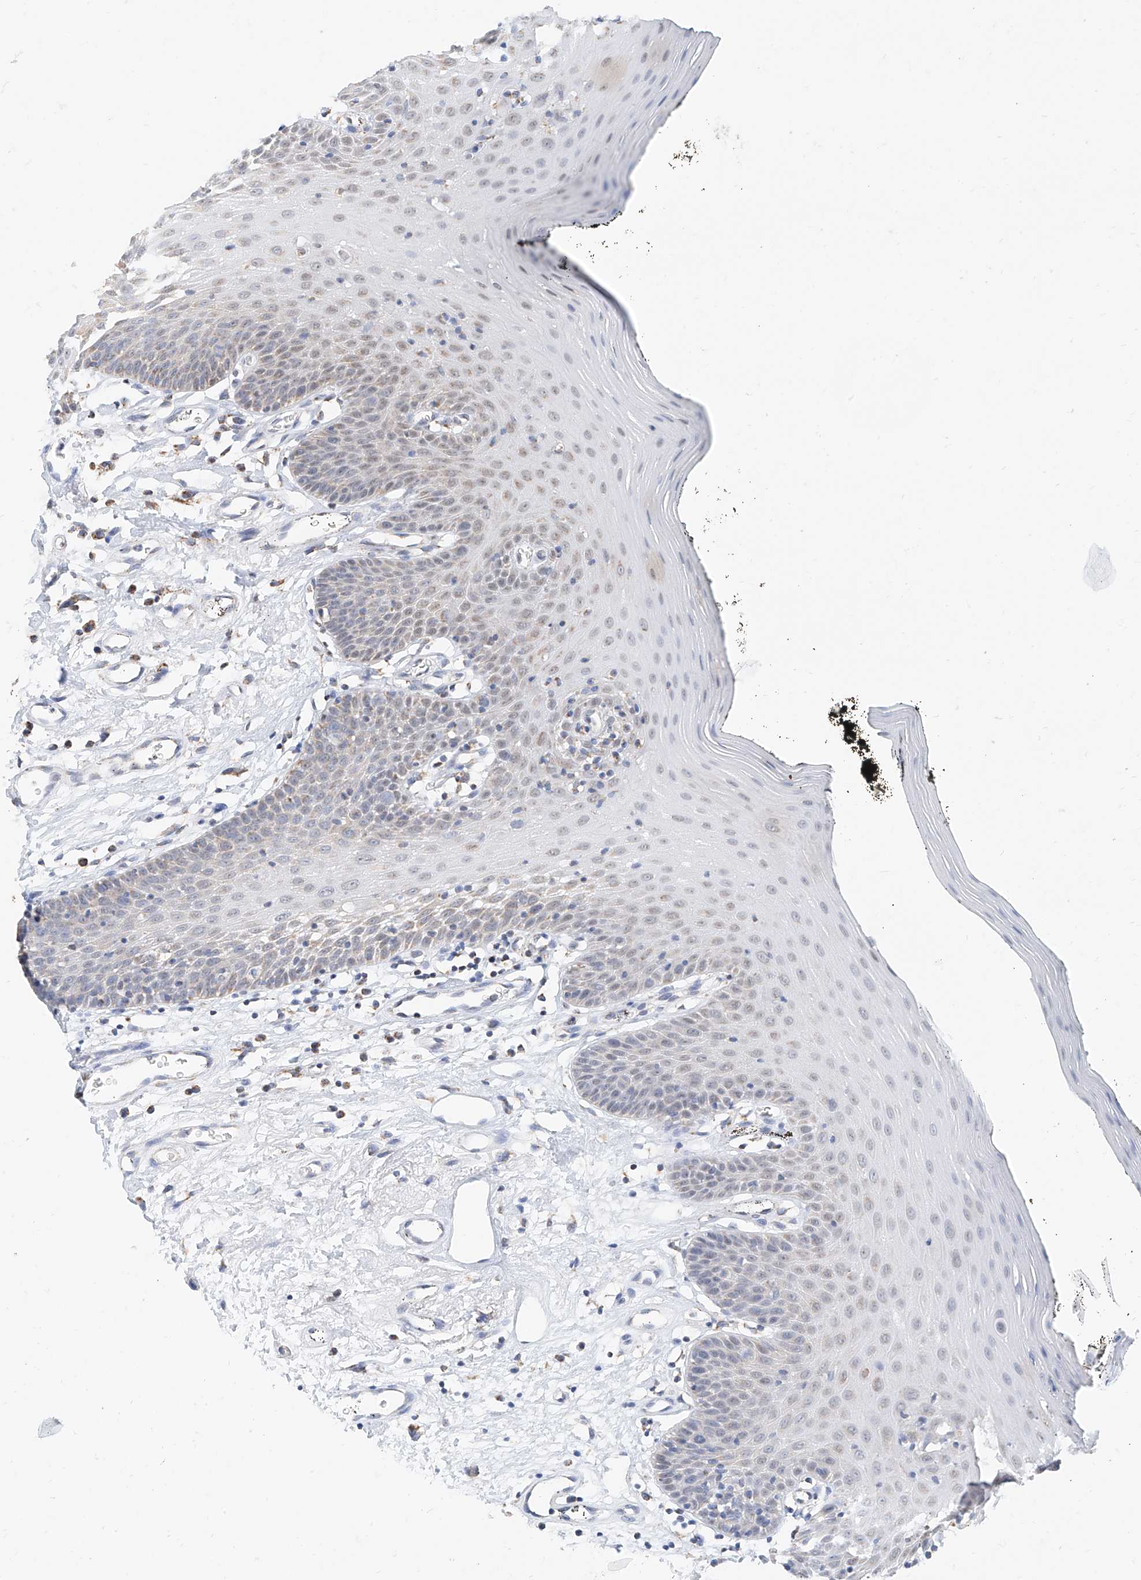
{"staining": {"intensity": "weak", "quantity": "<25%", "location": "cytoplasmic/membranous"}, "tissue": "oral mucosa", "cell_type": "Squamous epithelial cells", "image_type": "normal", "snomed": [{"axis": "morphology", "description": "Normal tissue, NOS"}, {"axis": "topography", "description": "Oral tissue"}], "caption": "Immunohistochemical staining of unremarkable oral mucosa exhibits no significant positivity in squamous epithelial cells. (Stains: DAB (3,3'-diaminobenzidine) IHC with hematoxylin counter stain, Microscopy: brightfield microscopy at high magnification).", "gene": "NALCN", "patient": {"sex": "male", "age": 74}}